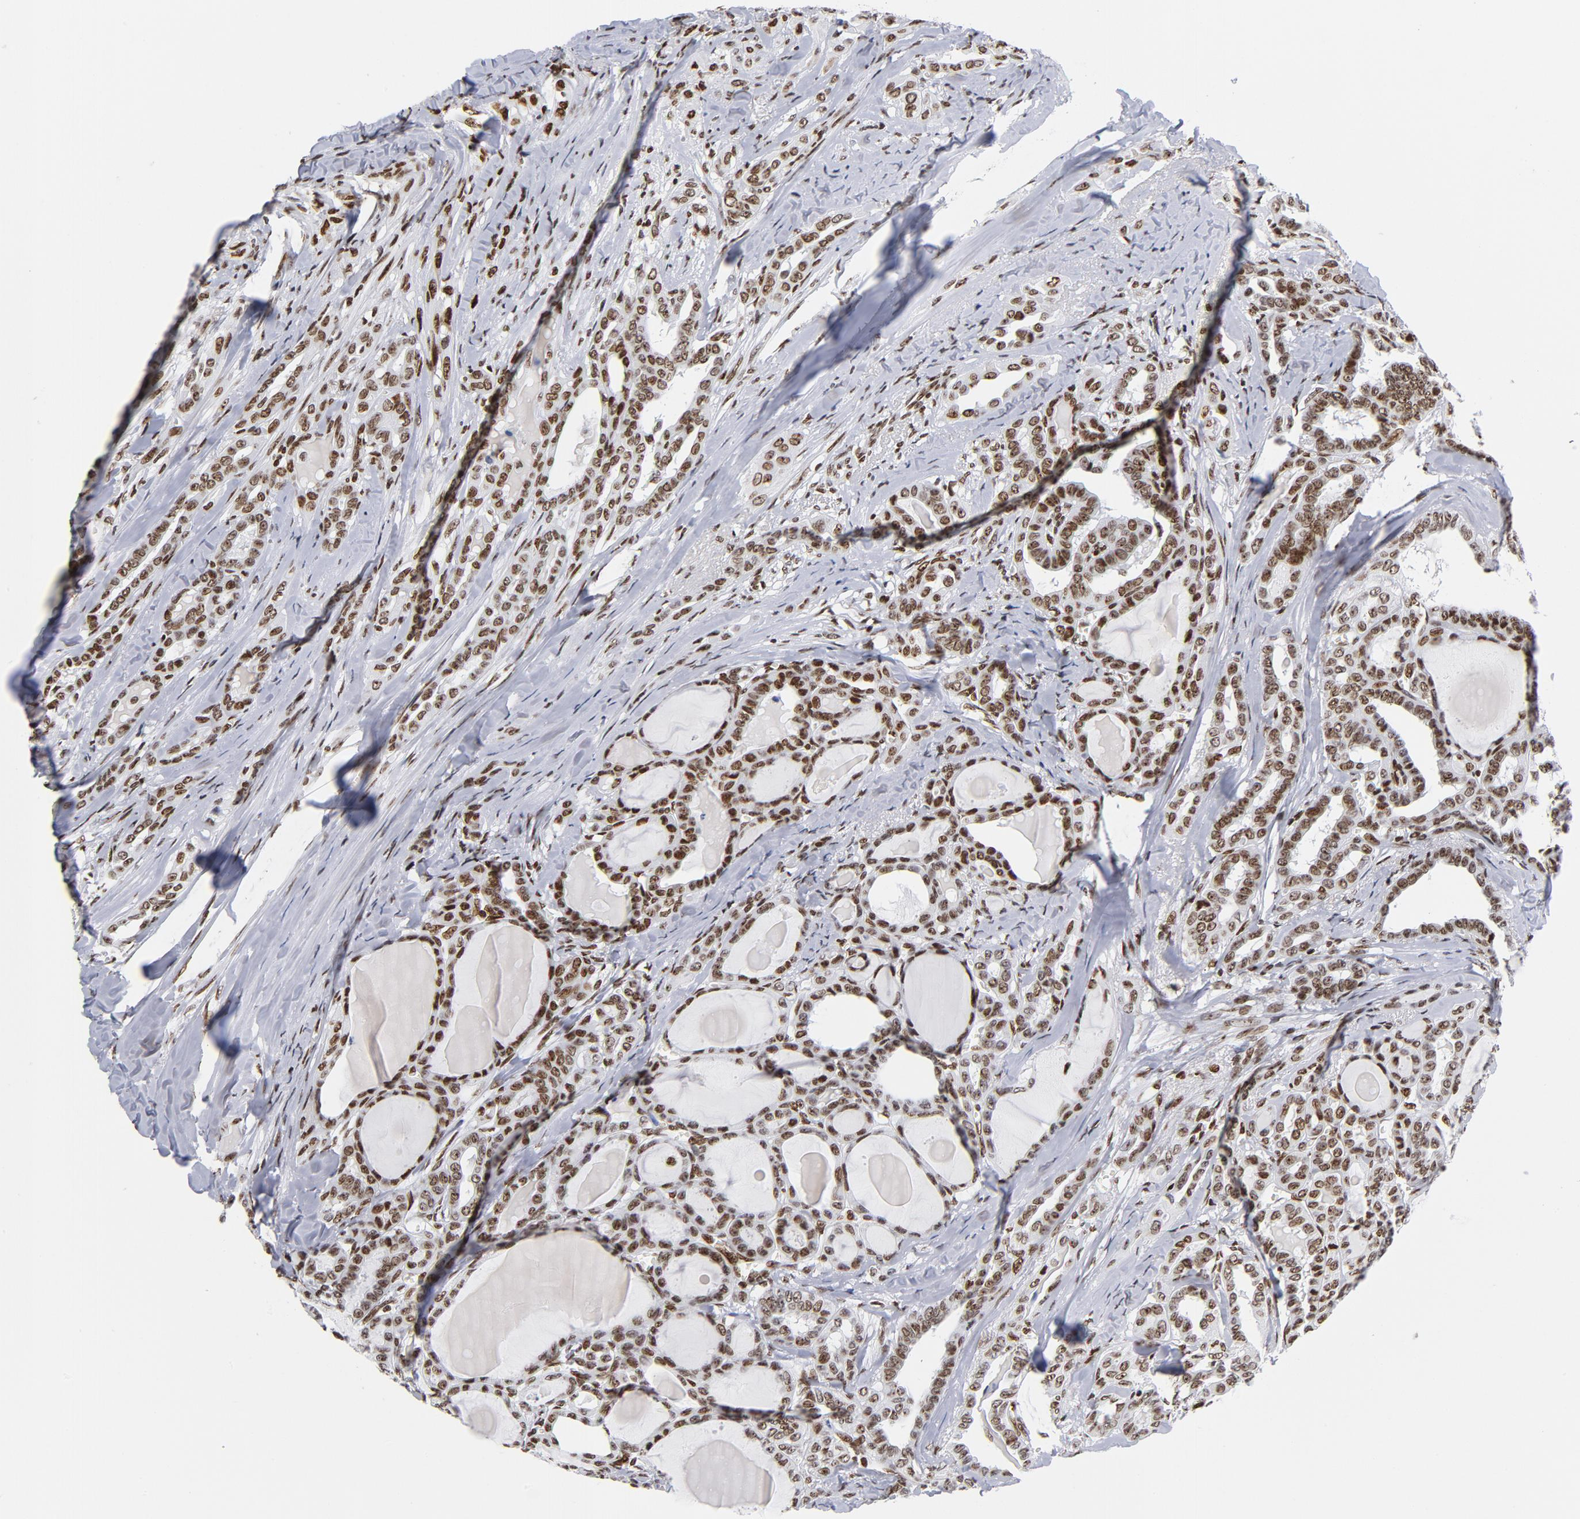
{"staining": {"intensity": "strong", "quantity": ">75%", "location": "nuclear"}, "tissue": "thyroid cancer", "cell_type": "Tumor cells", "image_type": "cancer", "snomed": [{"axis": "morphology", "description": "Carcinoma, NOS"}, {"axis": "topography", "description": "Thyroid gland"}], "caption": "About >75% of tumor cells in human thyroid cancer (carcinoma) exhibit strong nuclear protein positivity as visualized by brown immunohistochemical staining.", "gene": "TOP2B", "patient": {"sex": "female", "age": 91}}